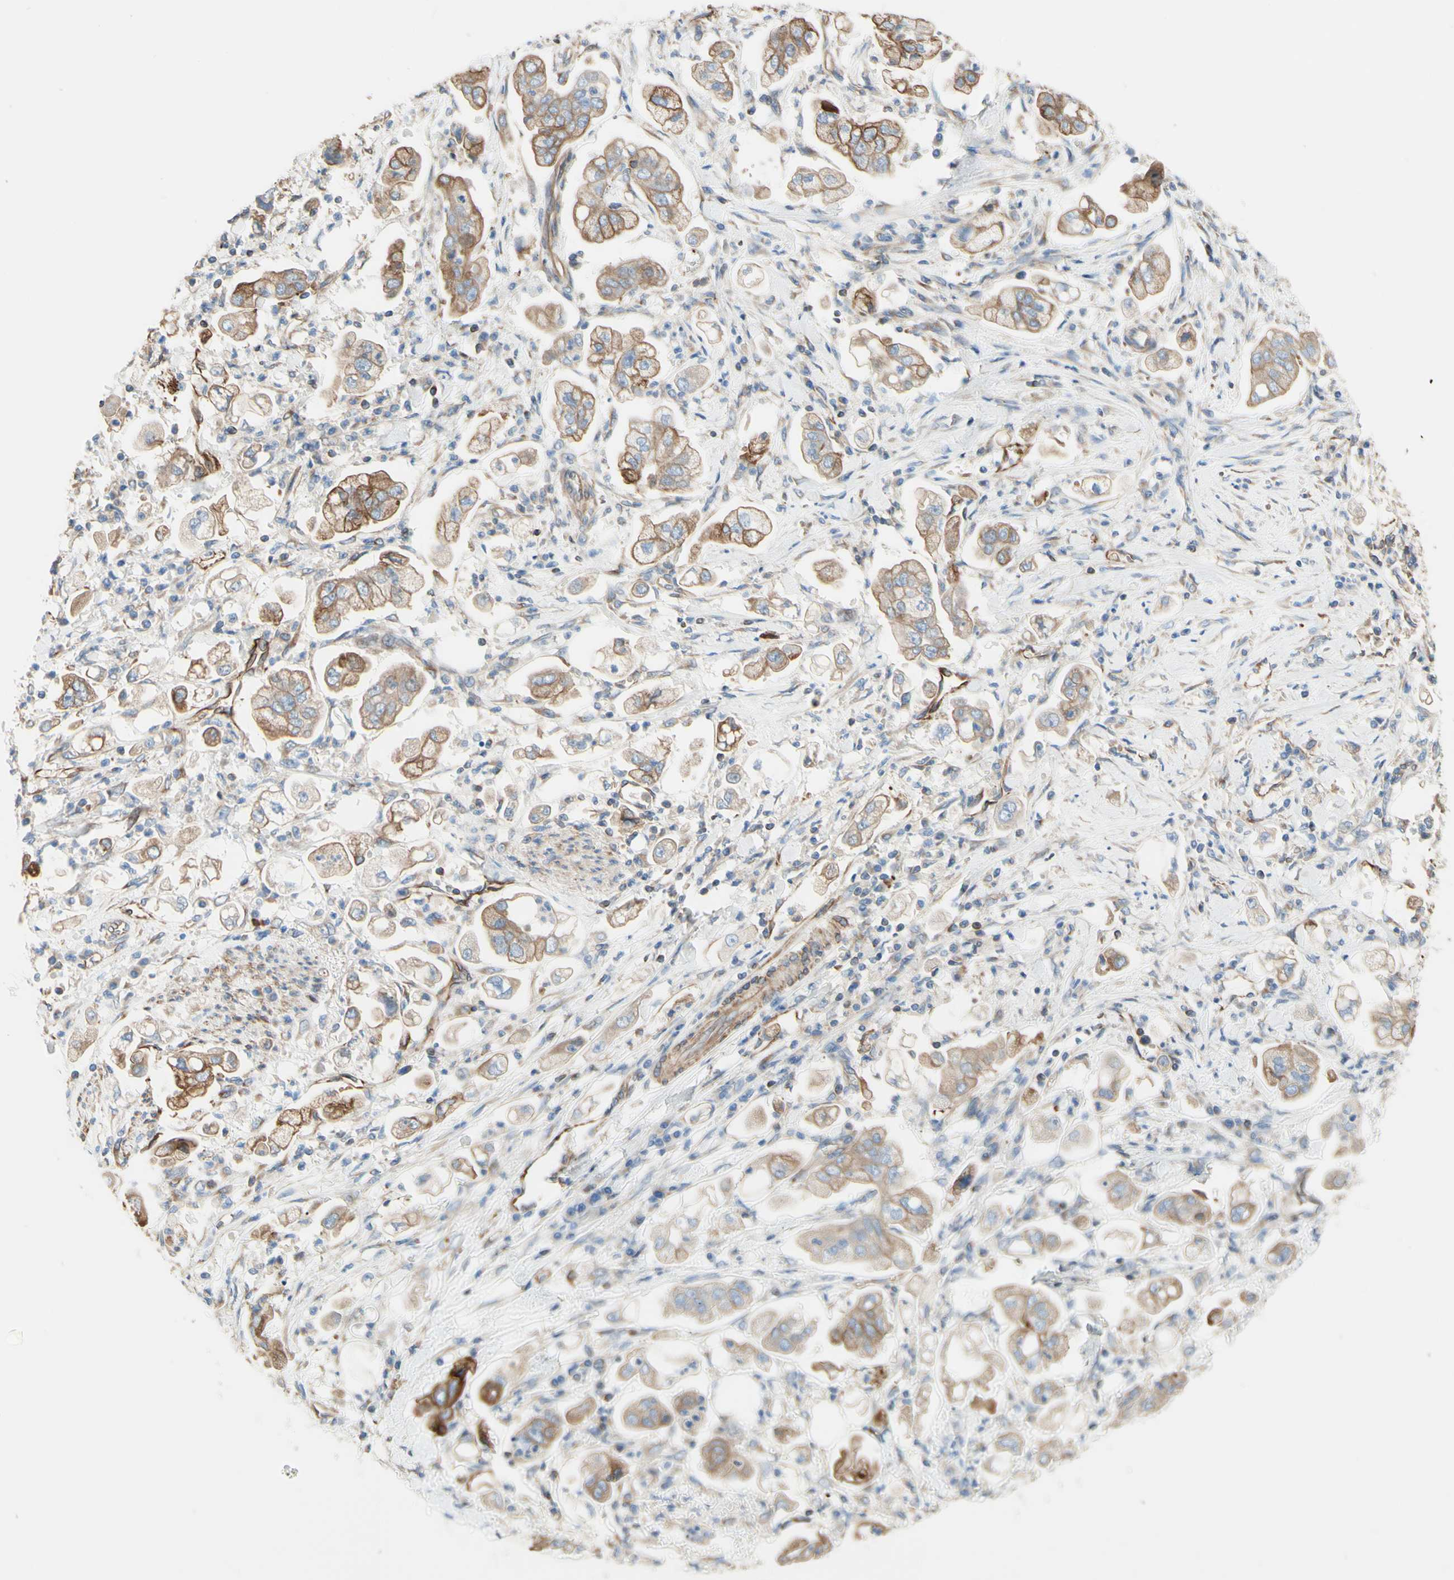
{"staining": {"intensity": "moderate", "quantity": ">75%", "location": "cytoplasmic/membranous"}, "tissue": "stomach cancer", "cell_type": "Tumor cells", "image_type": "cancer", "snomed": [{"axis": "morphology", "description": "Adenocarcinoma, NOS"}, {"axis": "topography", "description": "Stomach"}], "caption": "A brown stain shows moderate cytoplasmic/membranous positivity of a protein in stomach adenocarcinoma tumor cells.", "gene": "ENDOD1", "patient": {"sex": "male", "age": 62}}